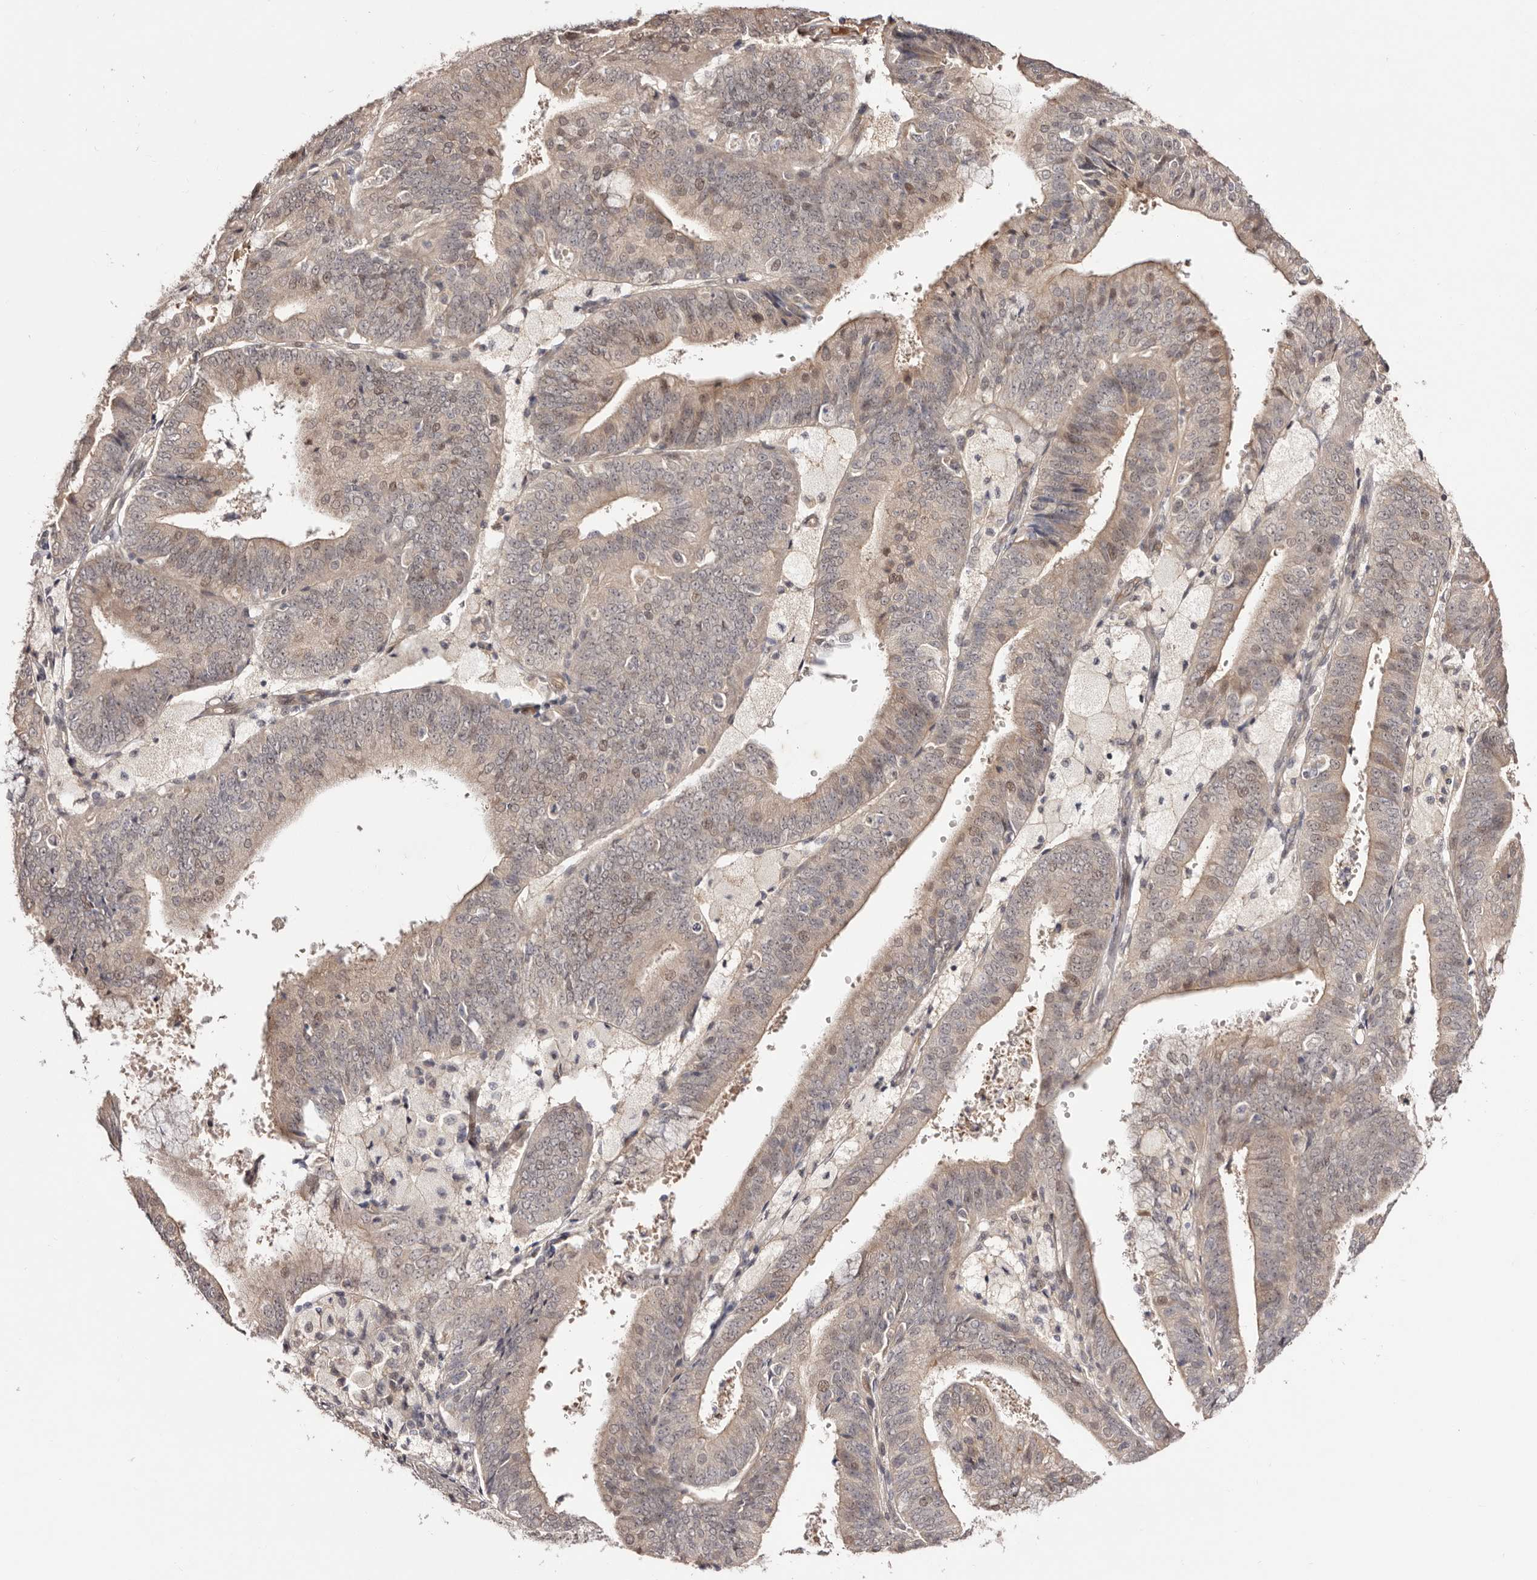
{"staining": {"intensity": "weak", "quantity": "25%-75%", "location": "cytoplasmic/membranous,nuclear"}, "tissue": "endometrial cancer", "cell_type": "Tumor cells", "image_type": "cancer", "snomed": [{"axis": "morphology", "description": "Adenocarcinoma, NOS"}, {"axis": "topography", "description": "Endometrium"}], "caption": "An image of endometrial cancer stained for a protein demonstrates weak cytoplasmic/membranous and nuclear brown staining in tumor cells. (IHC, brightfield microscopy, high magnification).", "gene": "EGR3", "patient": {"sex": "female", "age": 63}}